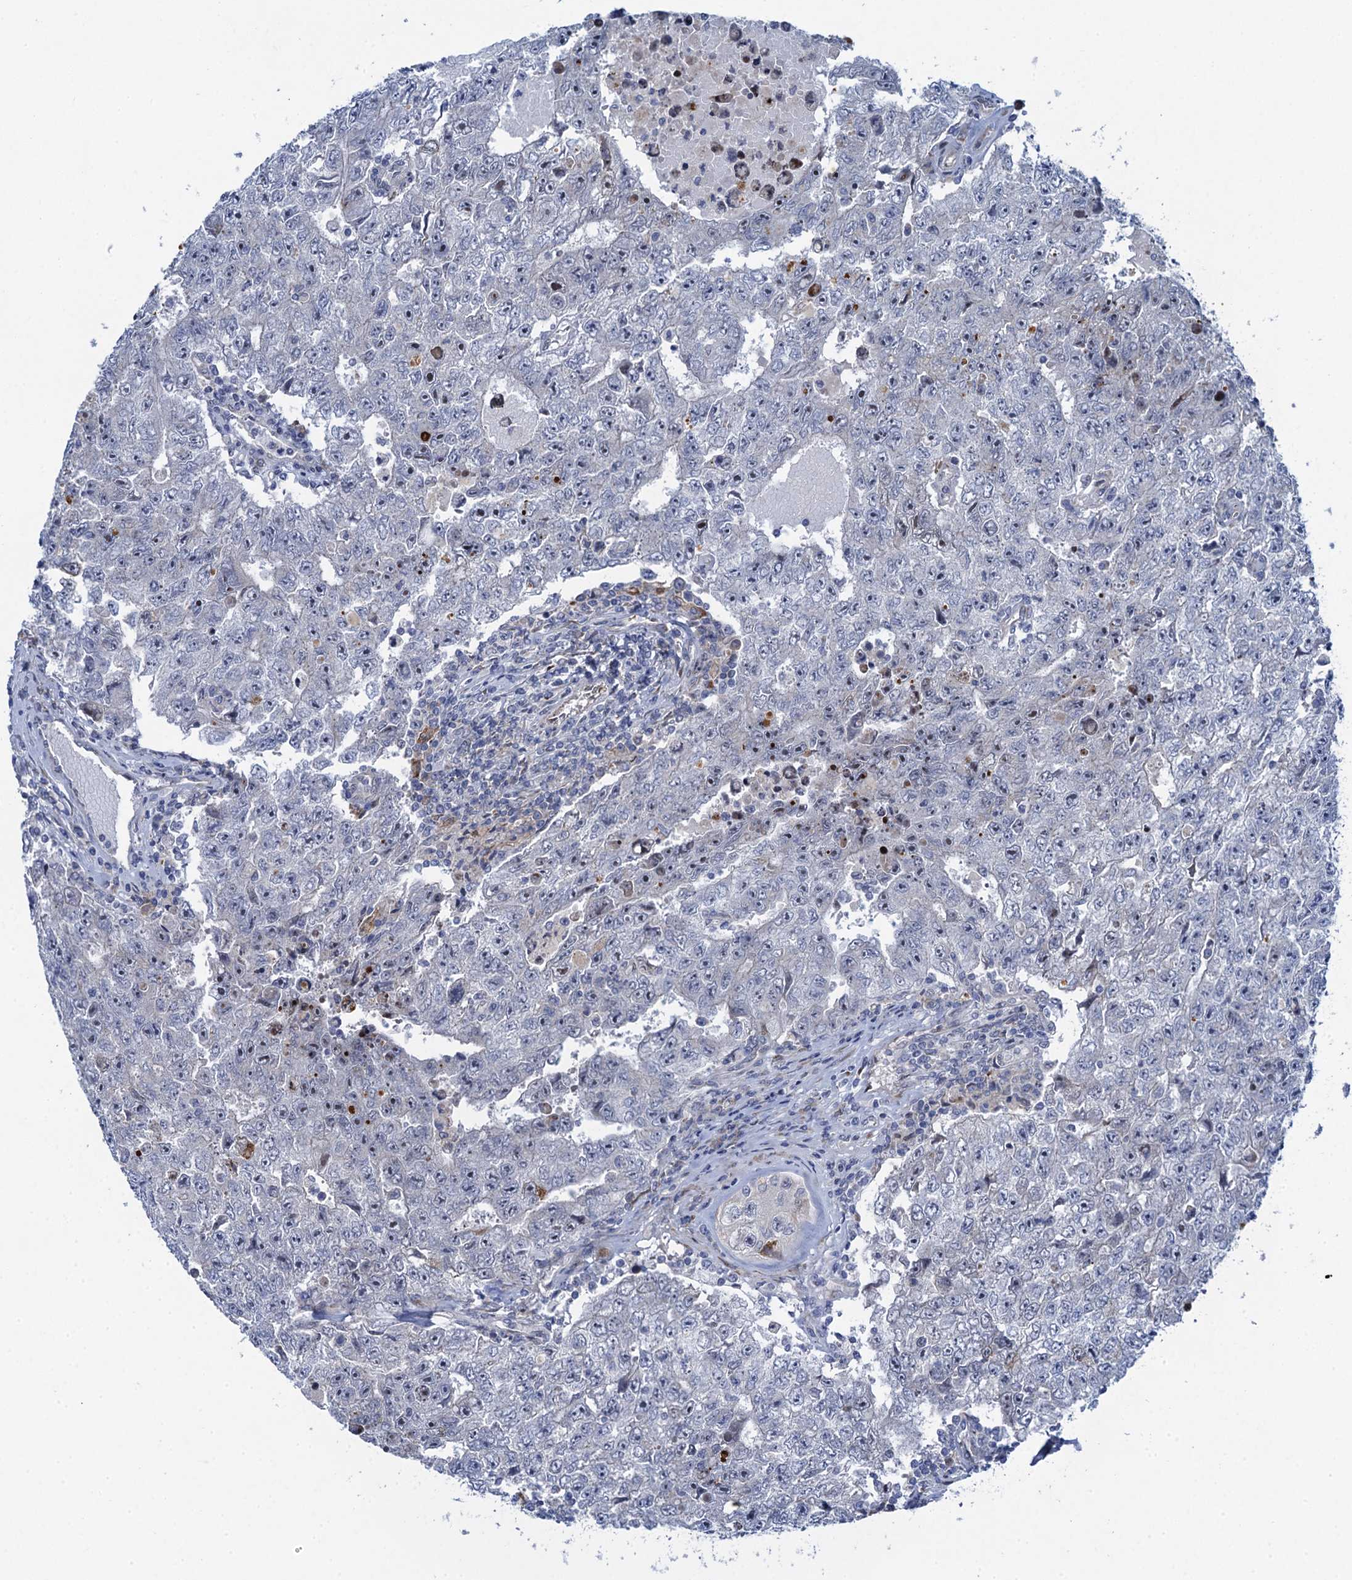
{"staining": {"intensity": "negative", "quantity": "none", "location": "none"}, "tissue": "testis cancer", "cell_type": "Tumor cells", "image_type": "cancer", "snomed": [{"axis": "morphology", "description": "Carcinoma, Embryonal, NOS"}, {"axis": "topography", "description": "Testis"}], "caption": "This histopathology image is of testis cancer (embryonal carcinoma) stained with immunohistochemistry to label a protein in brown with the nuclei are counter-stained blue. There is no expression in tumor cells.", "gene": "QPCTL", "patient": {"sex": "male", "age": 17}}